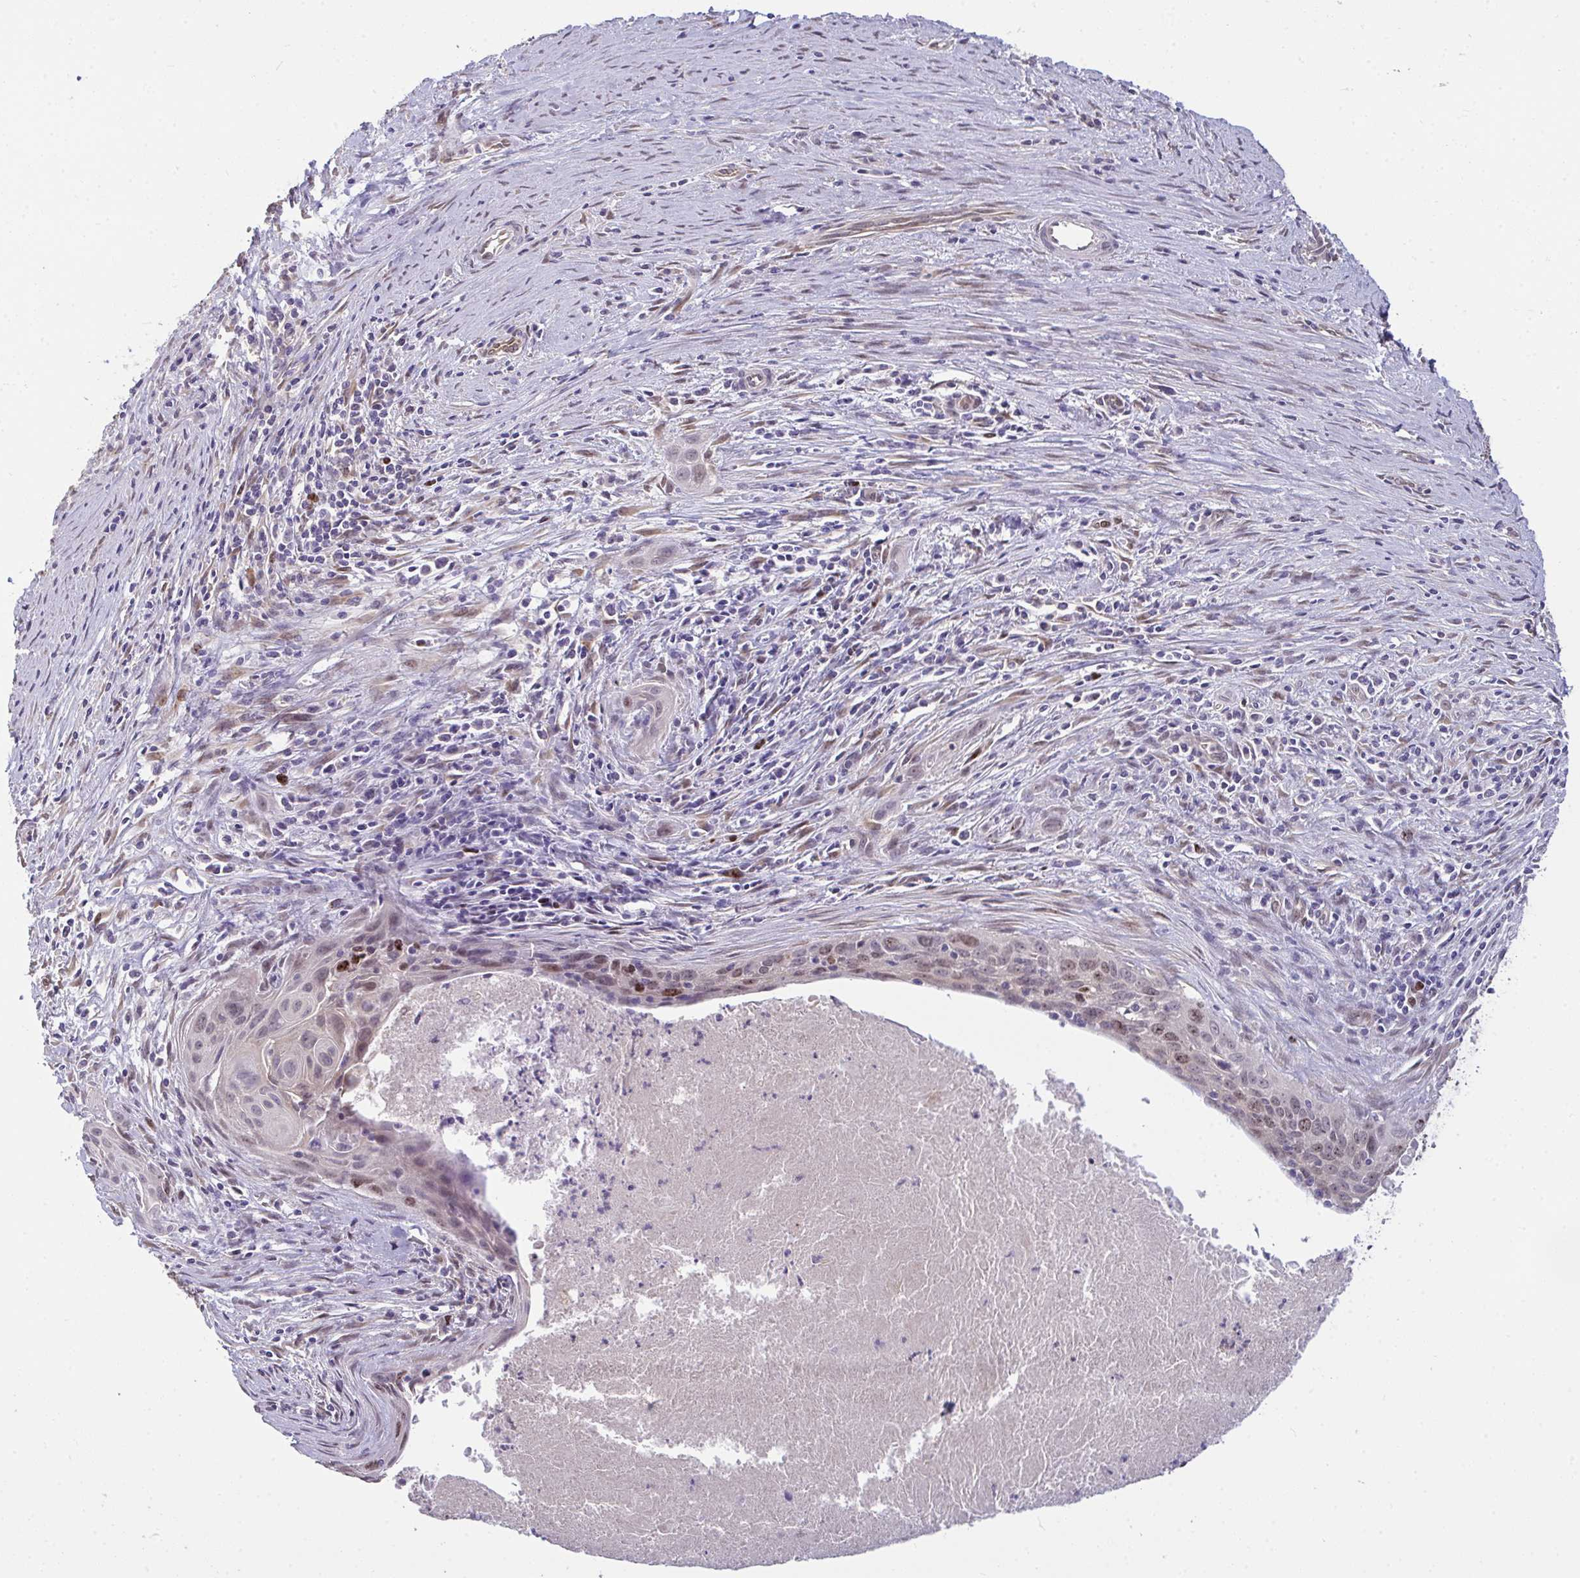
{"staining": {"intensity": "weak", "quantity": "<25%", "location": "nuclear"}, "tissue": "cervical cancer", "cell_type": "Tumor cells", "image_type": "cancer", "snomed": [{"axis": "morphology", "description": "Squamous cell carcinoma, NOS"}, {"axis": "topography", "description": "Cervix"}], "caption": "High magnification brightfield microscopy of cervical cancer (squamous cell carcinoma) stained with DAB (brown) and counterstained with hematoxylin (blue): tumor cells show no significant staining.", "gene": "SETD7", "patient": {"sex": "female", "age": 55}}